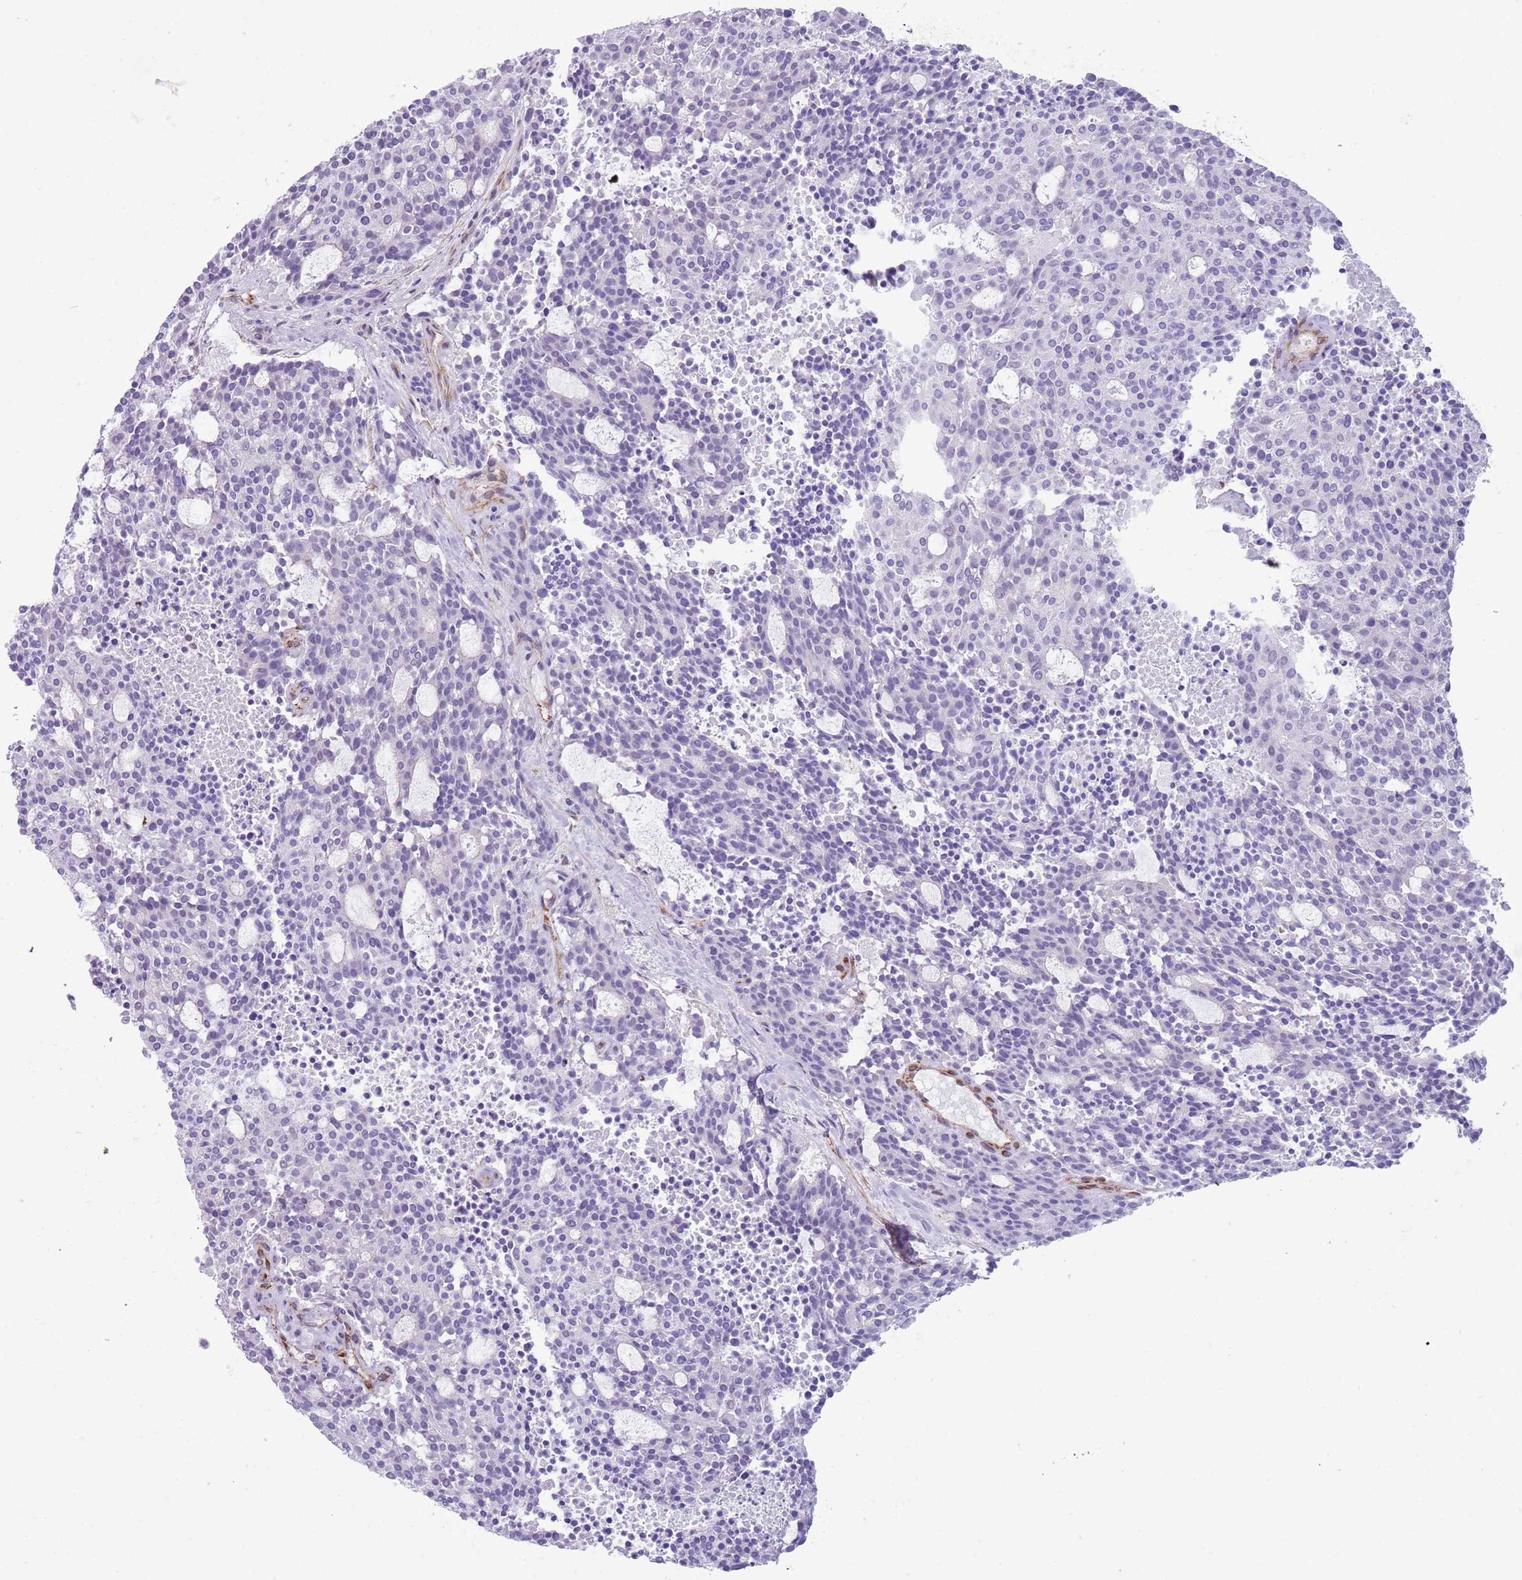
{"staining": {"intensity": "negative", "quantity": "none", "location": "none"}, "tissue": "carcinoid", "cell_type": "Tumor cells", "image_type": "cancer", "snomed": [{"axis": "morphology", "description": "Carcinoid, malignant, NOS"}, {"axis": "topography", "description": "Pancreas"}], "caption": "The histopathology image reveals no staining of tumor cells in malignant carcinoid.", "gene": "NBPF3", "patient": {"sex": "female", "age": 54}}